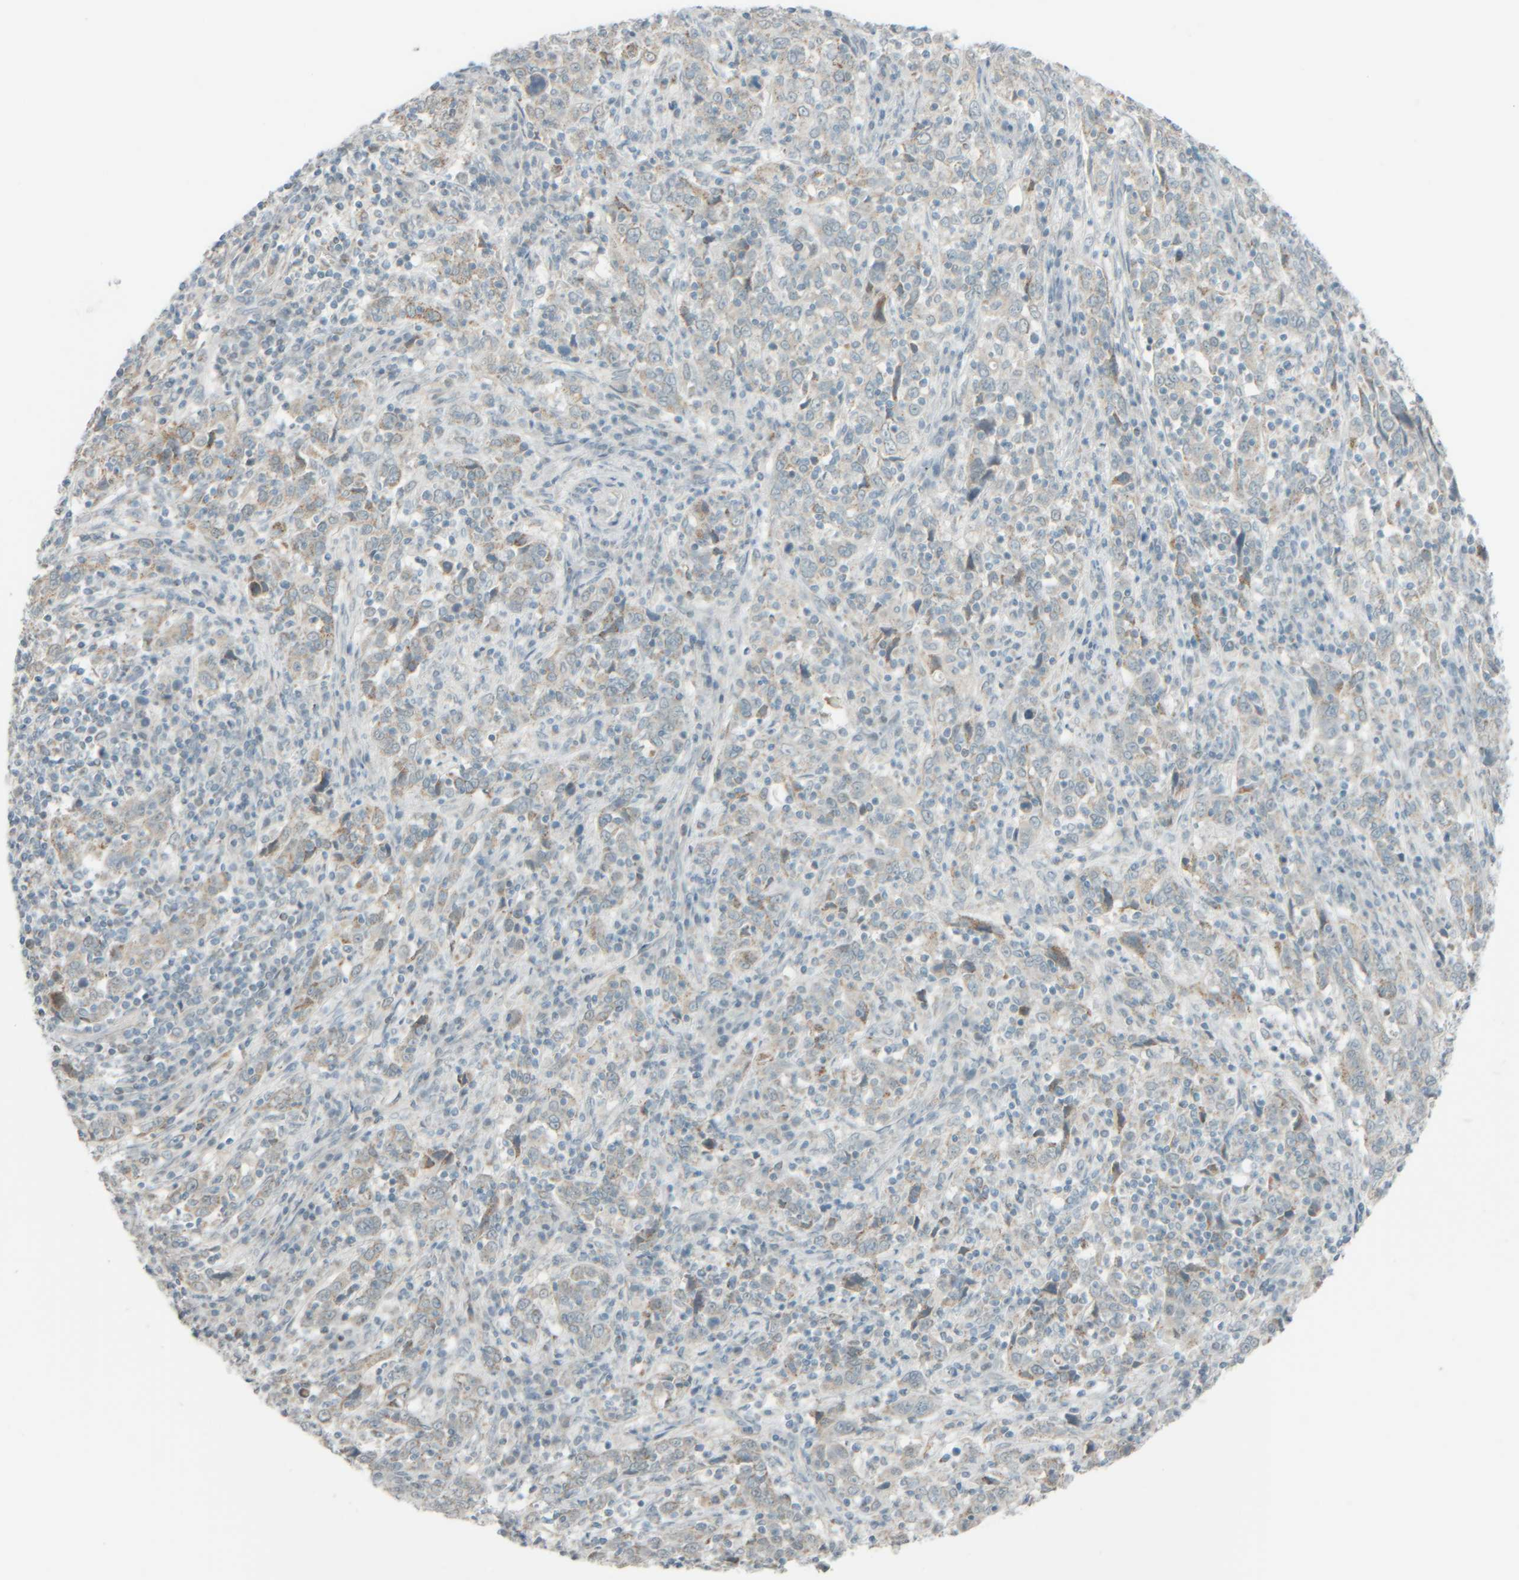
{"staining": {"intensity": "weak", "quantity": "<25%", "location": "cytoplasmic/membranous"}, "tissue": "cervical cancer", "cell_type": "Tumor cells", "image_type": "cancer", "snomed": [{"axis": "morphology", "description": "Squamous cell carcinoma, NOS"}, {"axis": "topography", "description": "Cervix"}], "caption": "This is an immunohistochemistry (IHC) photomicrograph of human cervical squamous cell carcinoma. There is no staining in tumor cells.", "gene": "PTGES3L-AARSD1", "patient": {"sex": "female", "age": 46}}